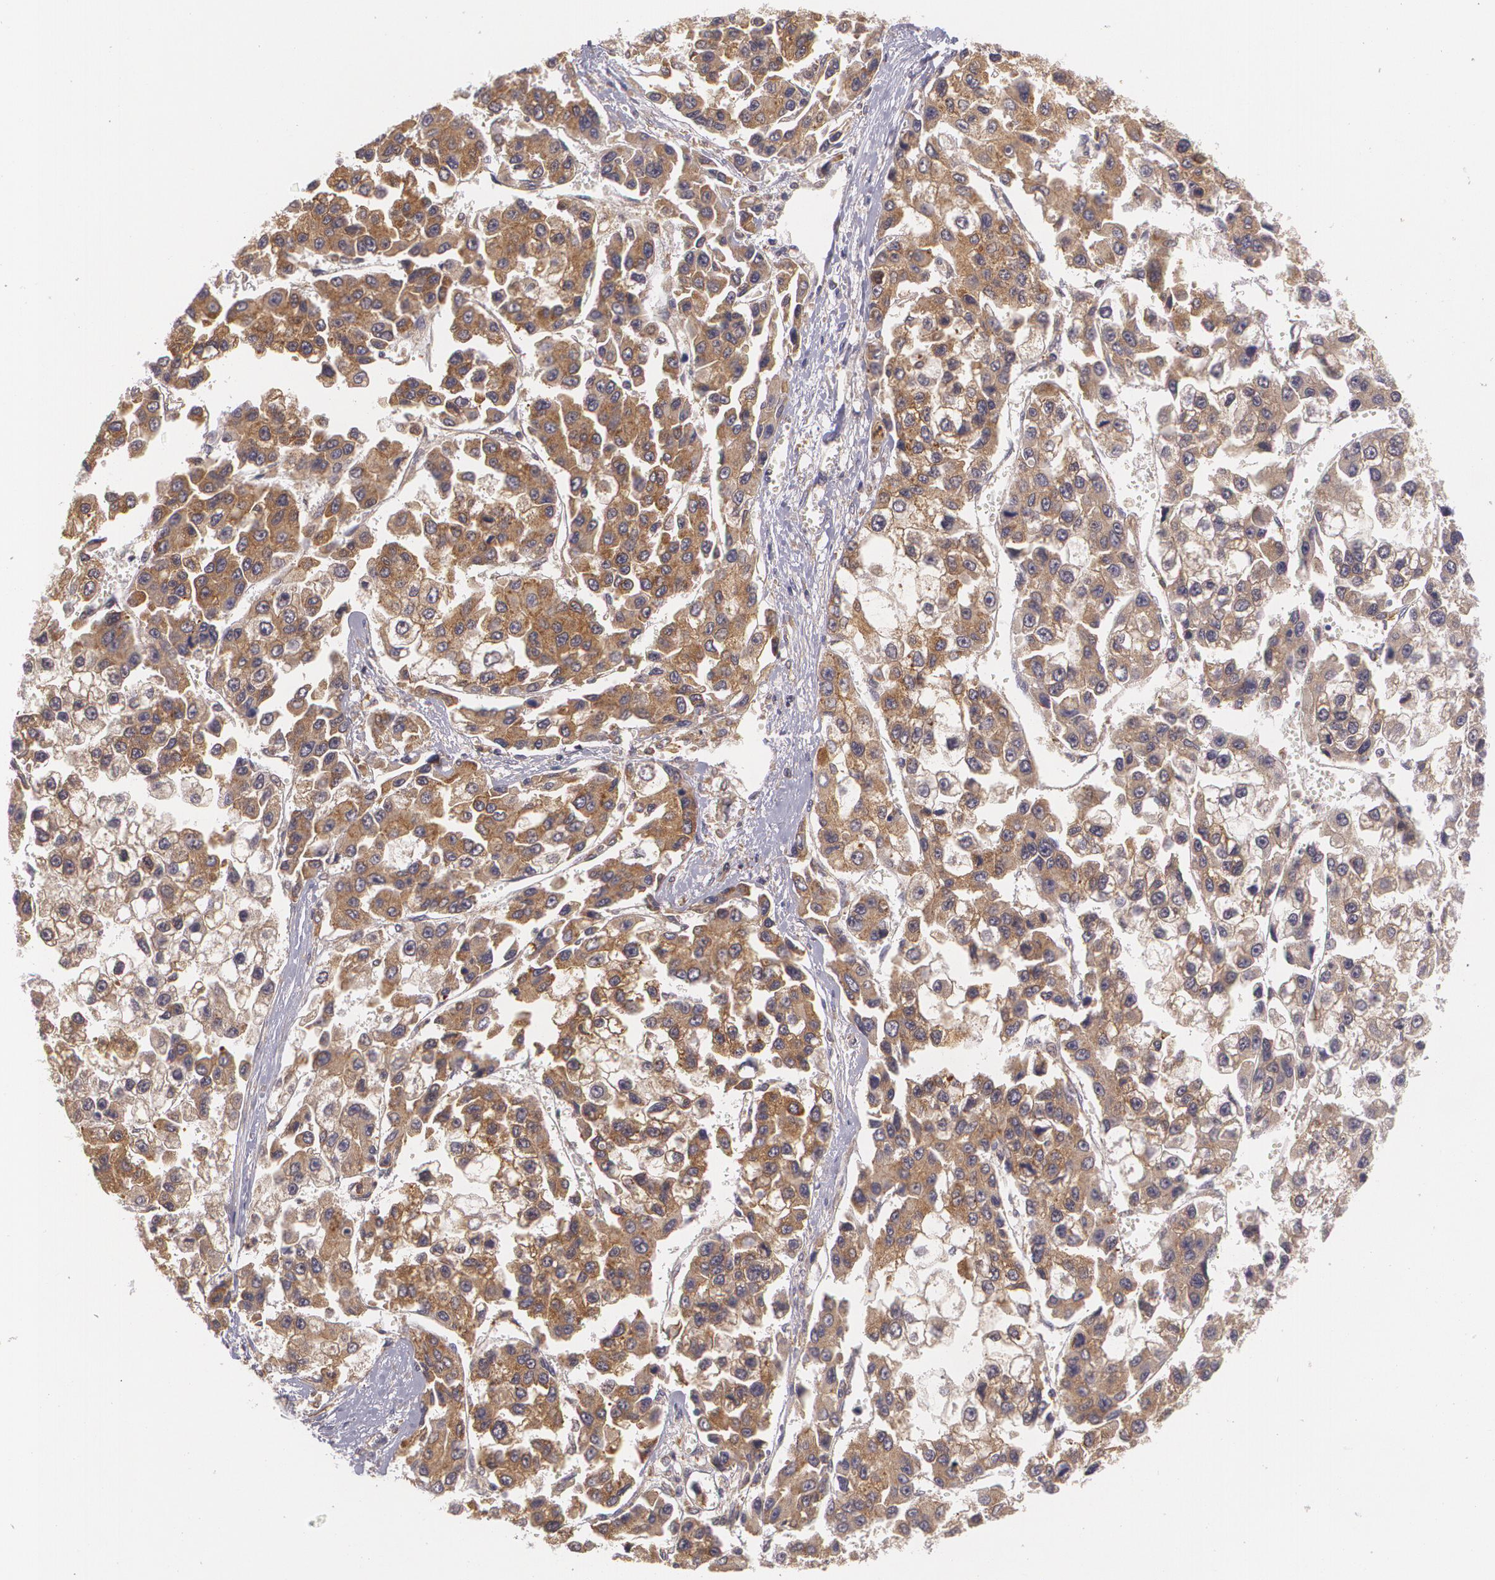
{"staining": {"intensity": "moderate", "quantity": ">75%", "location": "cytoplasmic/membranous"}, "tissue": "liver cancer", "cell_type": "Tumor cells", "image_type": "cancer", "snomed": [{"axis": "morphology", "description": "Carcinoma, Hepatocellular, NOS"}, {"axis": "topography", "description": "Liver"}], "caption": "Liver cancer tissue reveals moderate cytoplasmic/membranous staining in approximately >75% of tumor cells, visualized by immunohistochemistry.", "gene": "CCL17", "patient": {"sex": "female", "age": 66}}